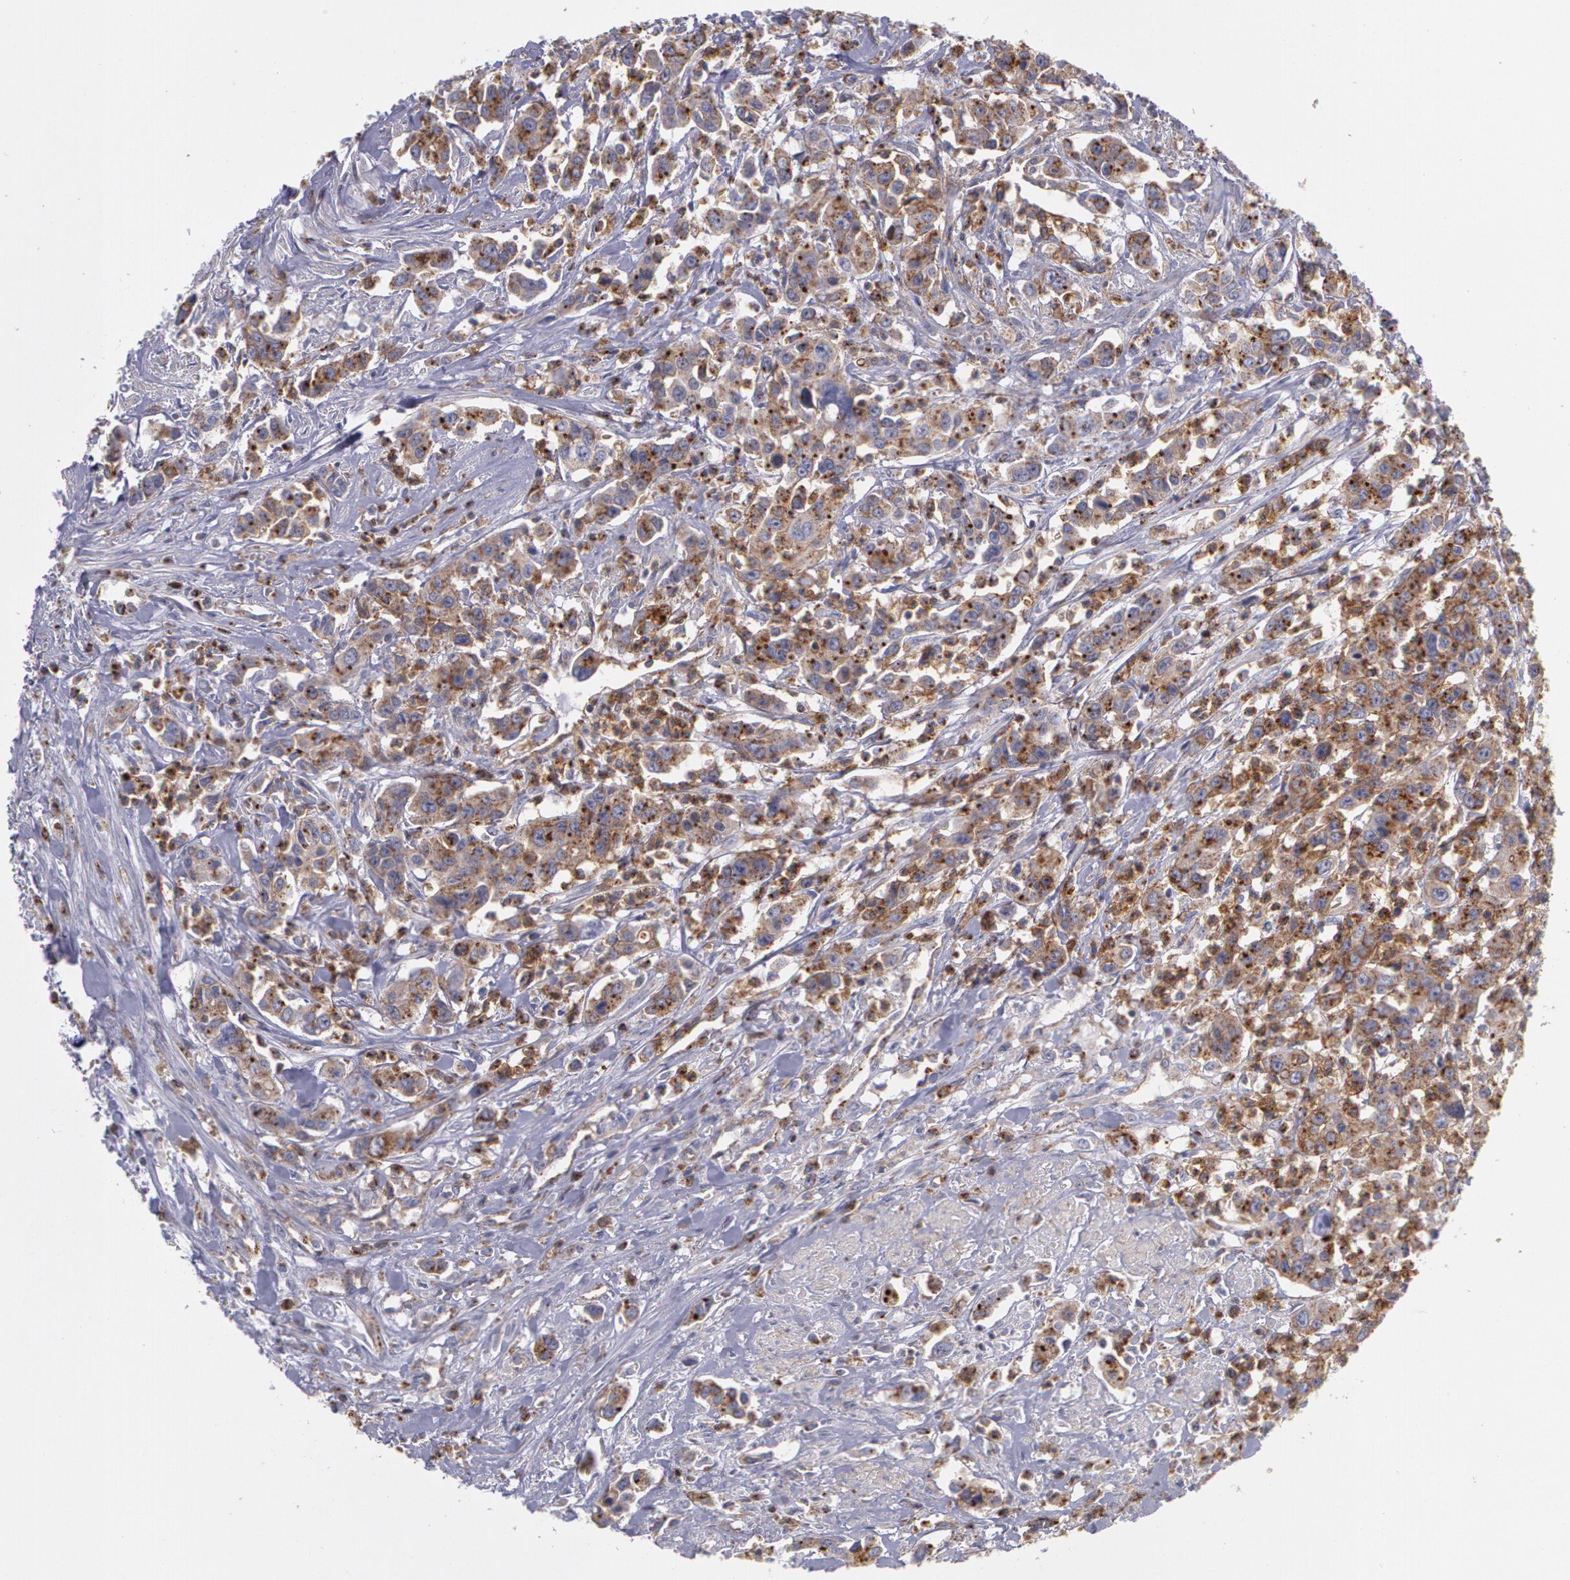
{"staining": {"intensity": "moderate", "quantity": ">75%", "location": "cytoplasmic/membranous"}, "tissue": "urothelial cancer", "cell_type": "Tumor cells", "image_type": "cancer", "snomed": [{"axis": "morphology", "description": "Urothelial carcinoma, High grade"}, {"axis": "topography", "description": "Urinary bladder"}], "caption": "Immunohistochemical staining of human urothelial cancer displays medium levels of moderate cytoplasmic/membranous expression in approximately >75% of tumor cells.", "gene": "FLOT2", "patient": {"sex": "male", "age": 86}}